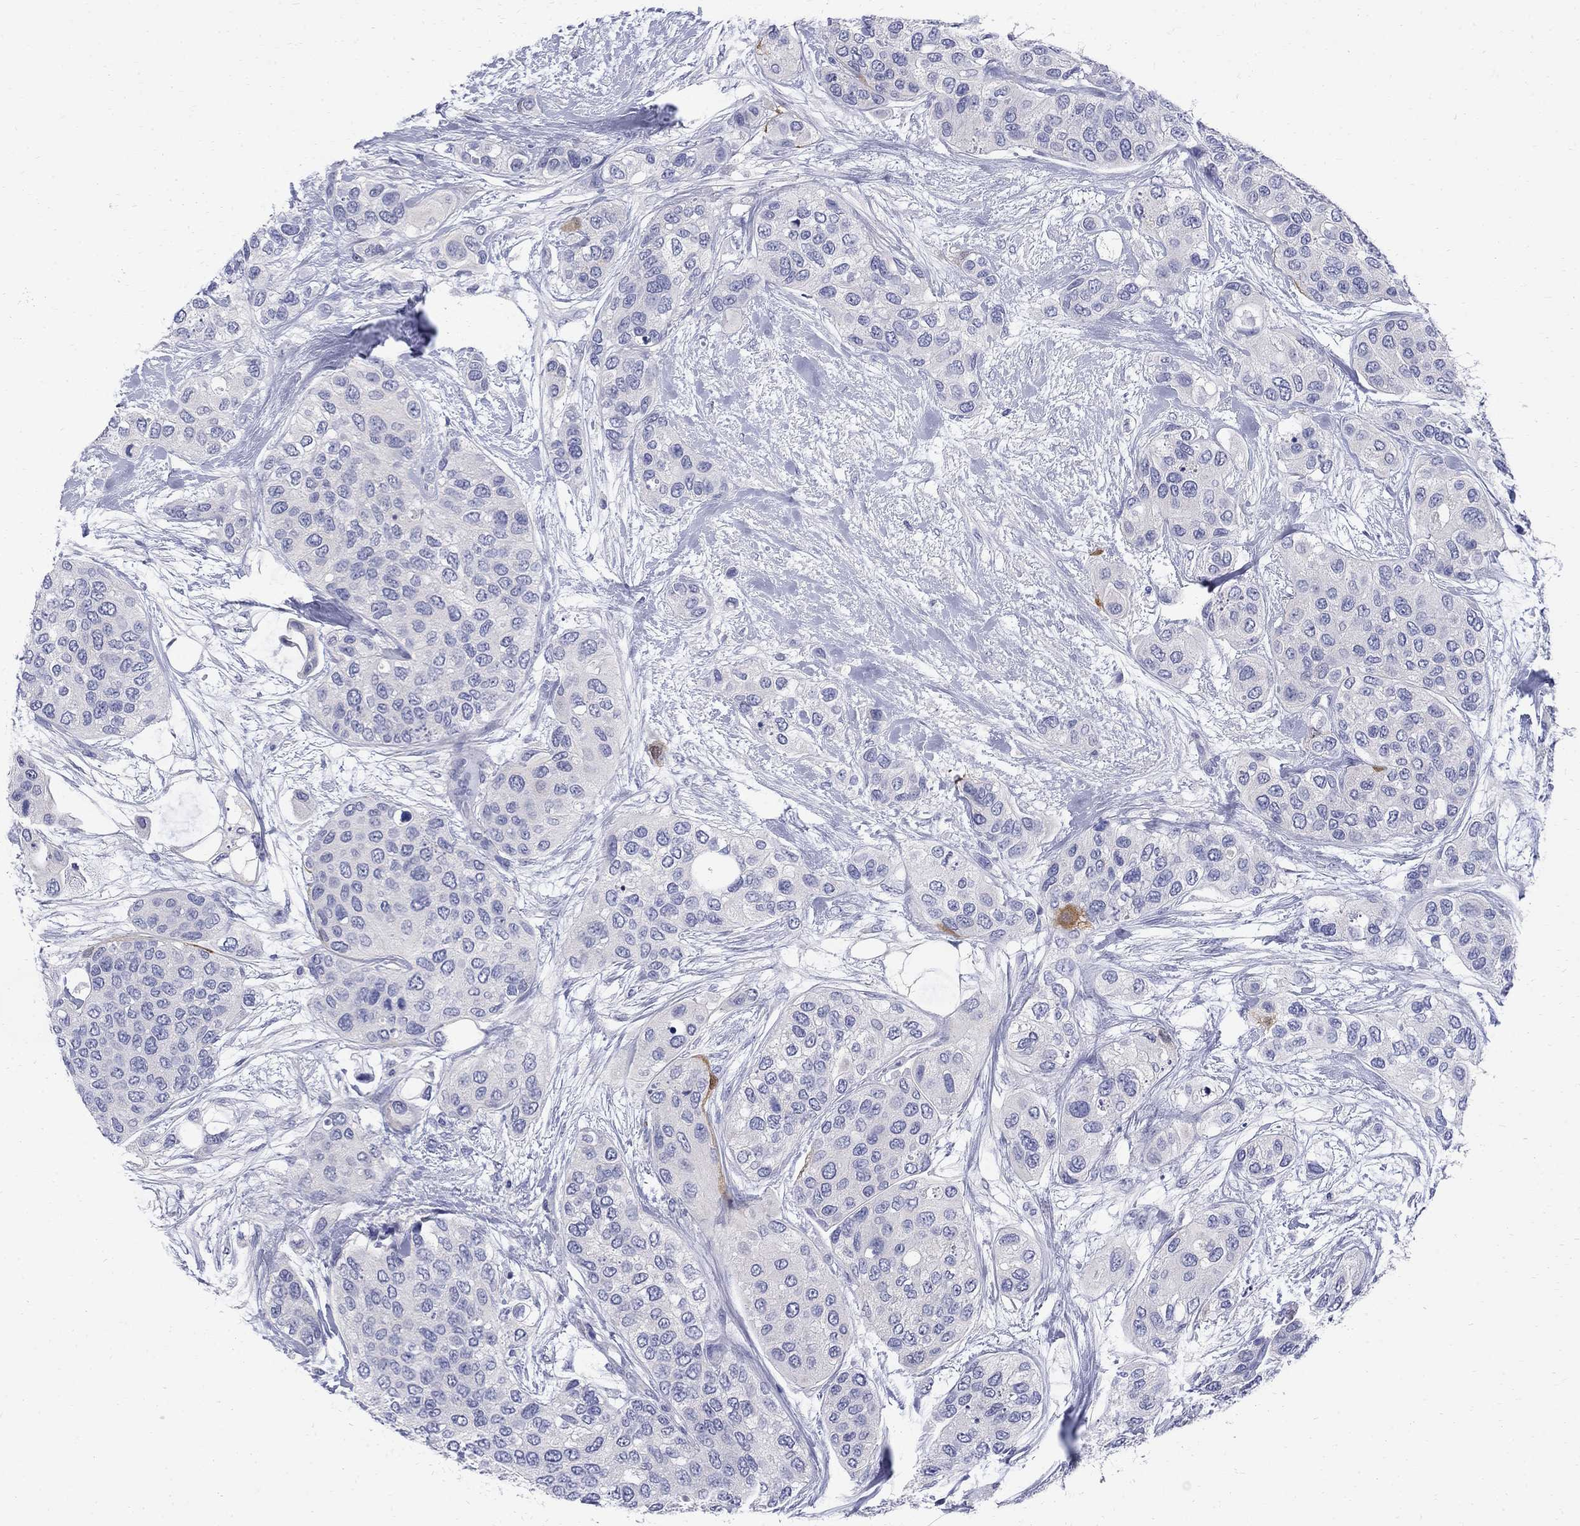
{"staining": {"intensity": "moderate", "quantity": "<25%", "location": "cytoplasmic/membranous"}, "tissue": "urothelial cancer", "cell_type": "Tumor cells", "image_type": "cancer", "snomed": [{"axis": "morphology", "description": "Urothelial carcinoma, High grade"}, {"axis": "topography", "description": "Urinary bladder"}], "caption": "IHC micrograph of neoplastic tissue: human high-grade urothelial carcinoma stained using immunohistochemistry exhibits low levels of moderate protein expression localized specifically in the cytoplasmic/membranous of tumor cells, appearing as a cytoplasmic/membranous brown color.", "gene": "SERPINB2", "patient": {"sex": "male", "age": 77}}